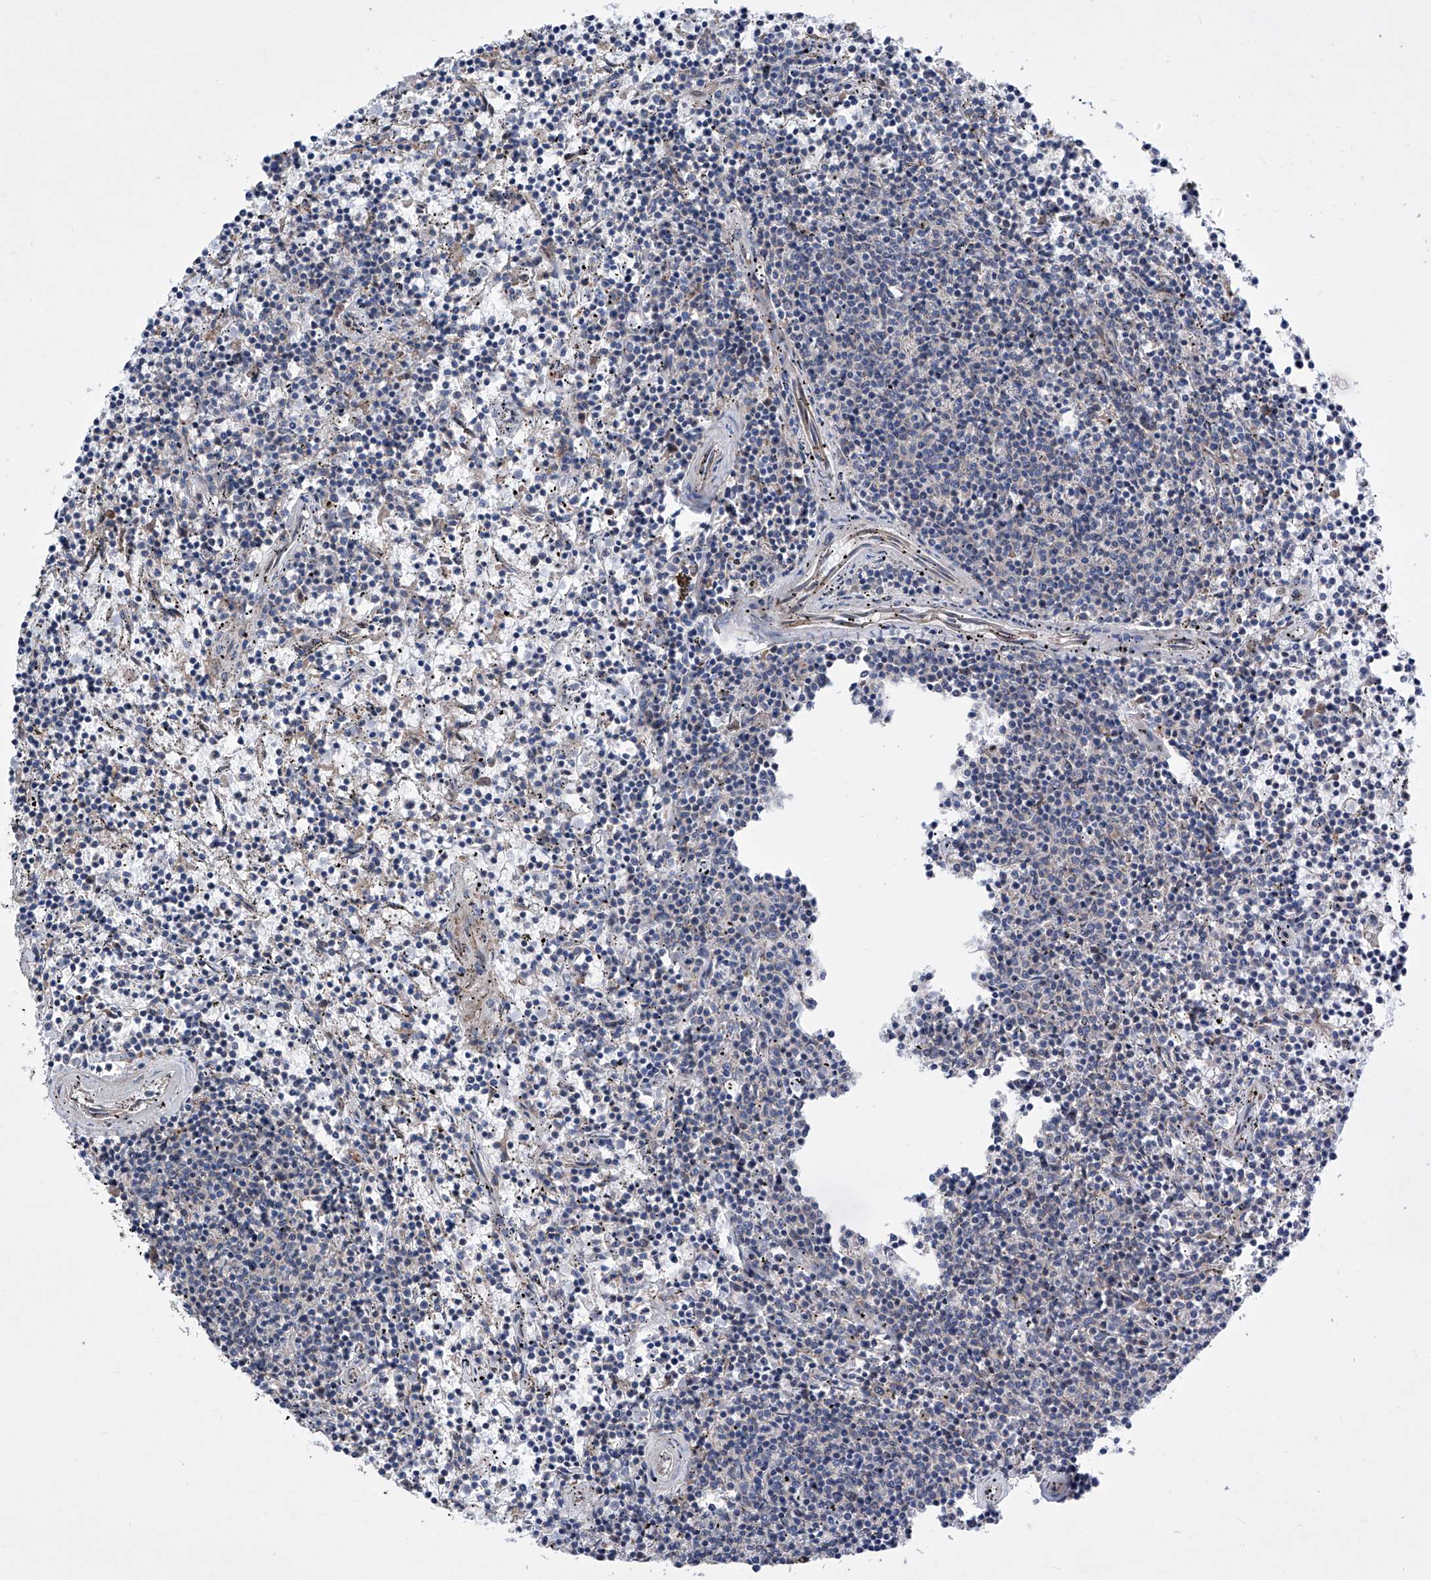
{"staining": {"intensity": "negative", "quantity": "none", "location": "none"}, "tissue": "lymphoma", "cell_type": "Tumor cells", "image_type": "cancer", "snomed": [{"axis": "morphology", "description": "Malignant lymphoma, non-Hodgkin's type, Low grade"}, {"axis": "topography", "description": "Spleen"}], "caption": "Tumor cells show no significant protein staining in low-grade malignant lymphoma, non-Hodgkin's type. (DAB (3,3'-diaminobenzidine) immunohistochemistry with hematoxylin counter stain).", "gene": "KTI12", "patient": {"sex": "female", "age": 50}}